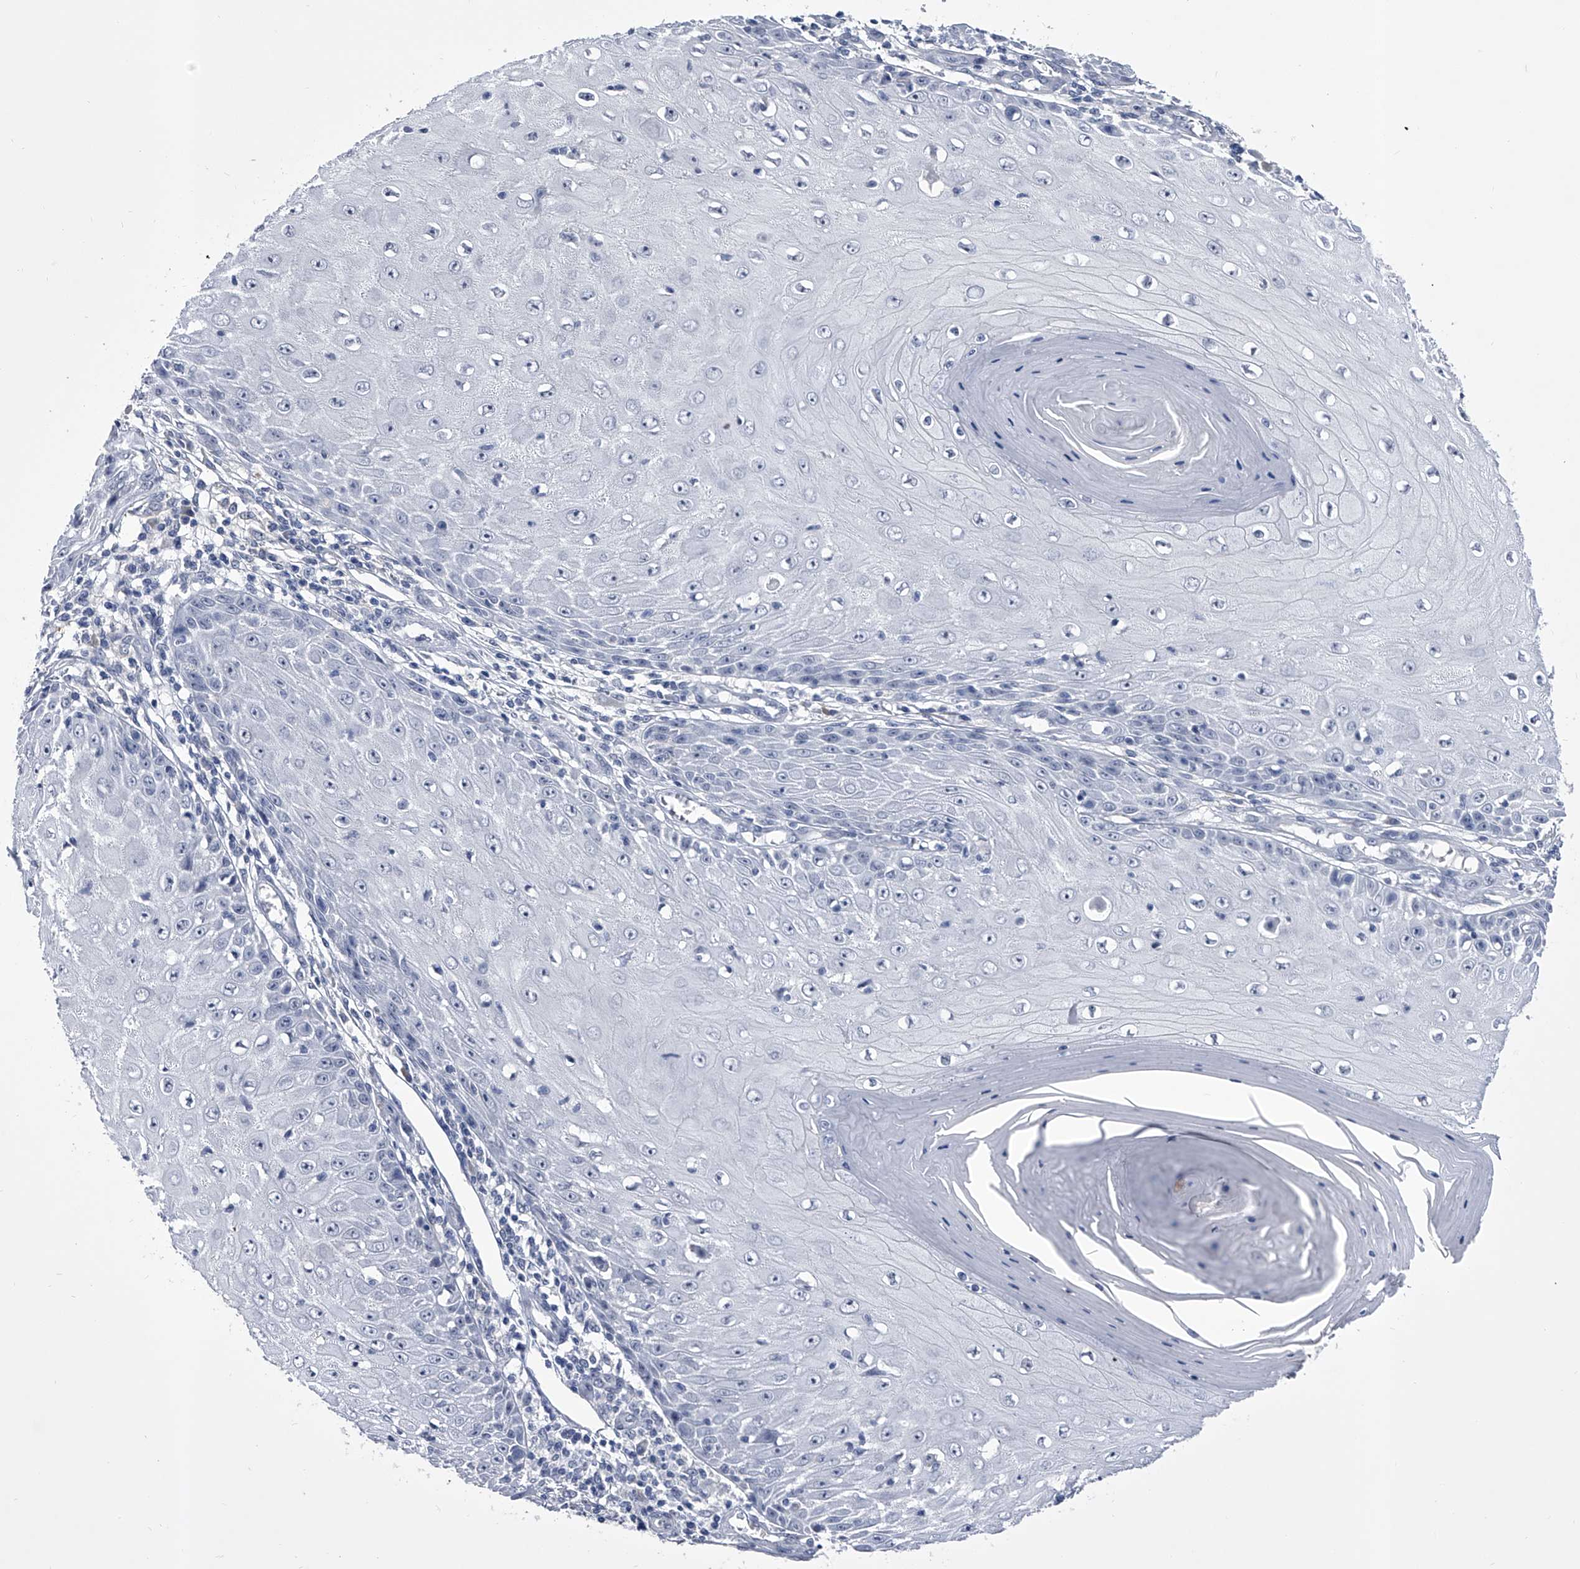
{"staining": {"intensity": "negative", "quantity": "none", "location": "none"}, "tissue": "skin cancer", "cell_type": "Tumor cells", "image_type": "cancer", "snomed": [{"axis": "morphology", "description": "Squamous cell carcinoma, NOS"}, {"axis": "topography", "description": "Skin"}], "caption": "Immunohistochemical staining of human squamous cell carcinoma (skin) shows no significant staining in tumor cells.", "gene": "CRISP2", "patient": {"sex": "female", "age": 73}}